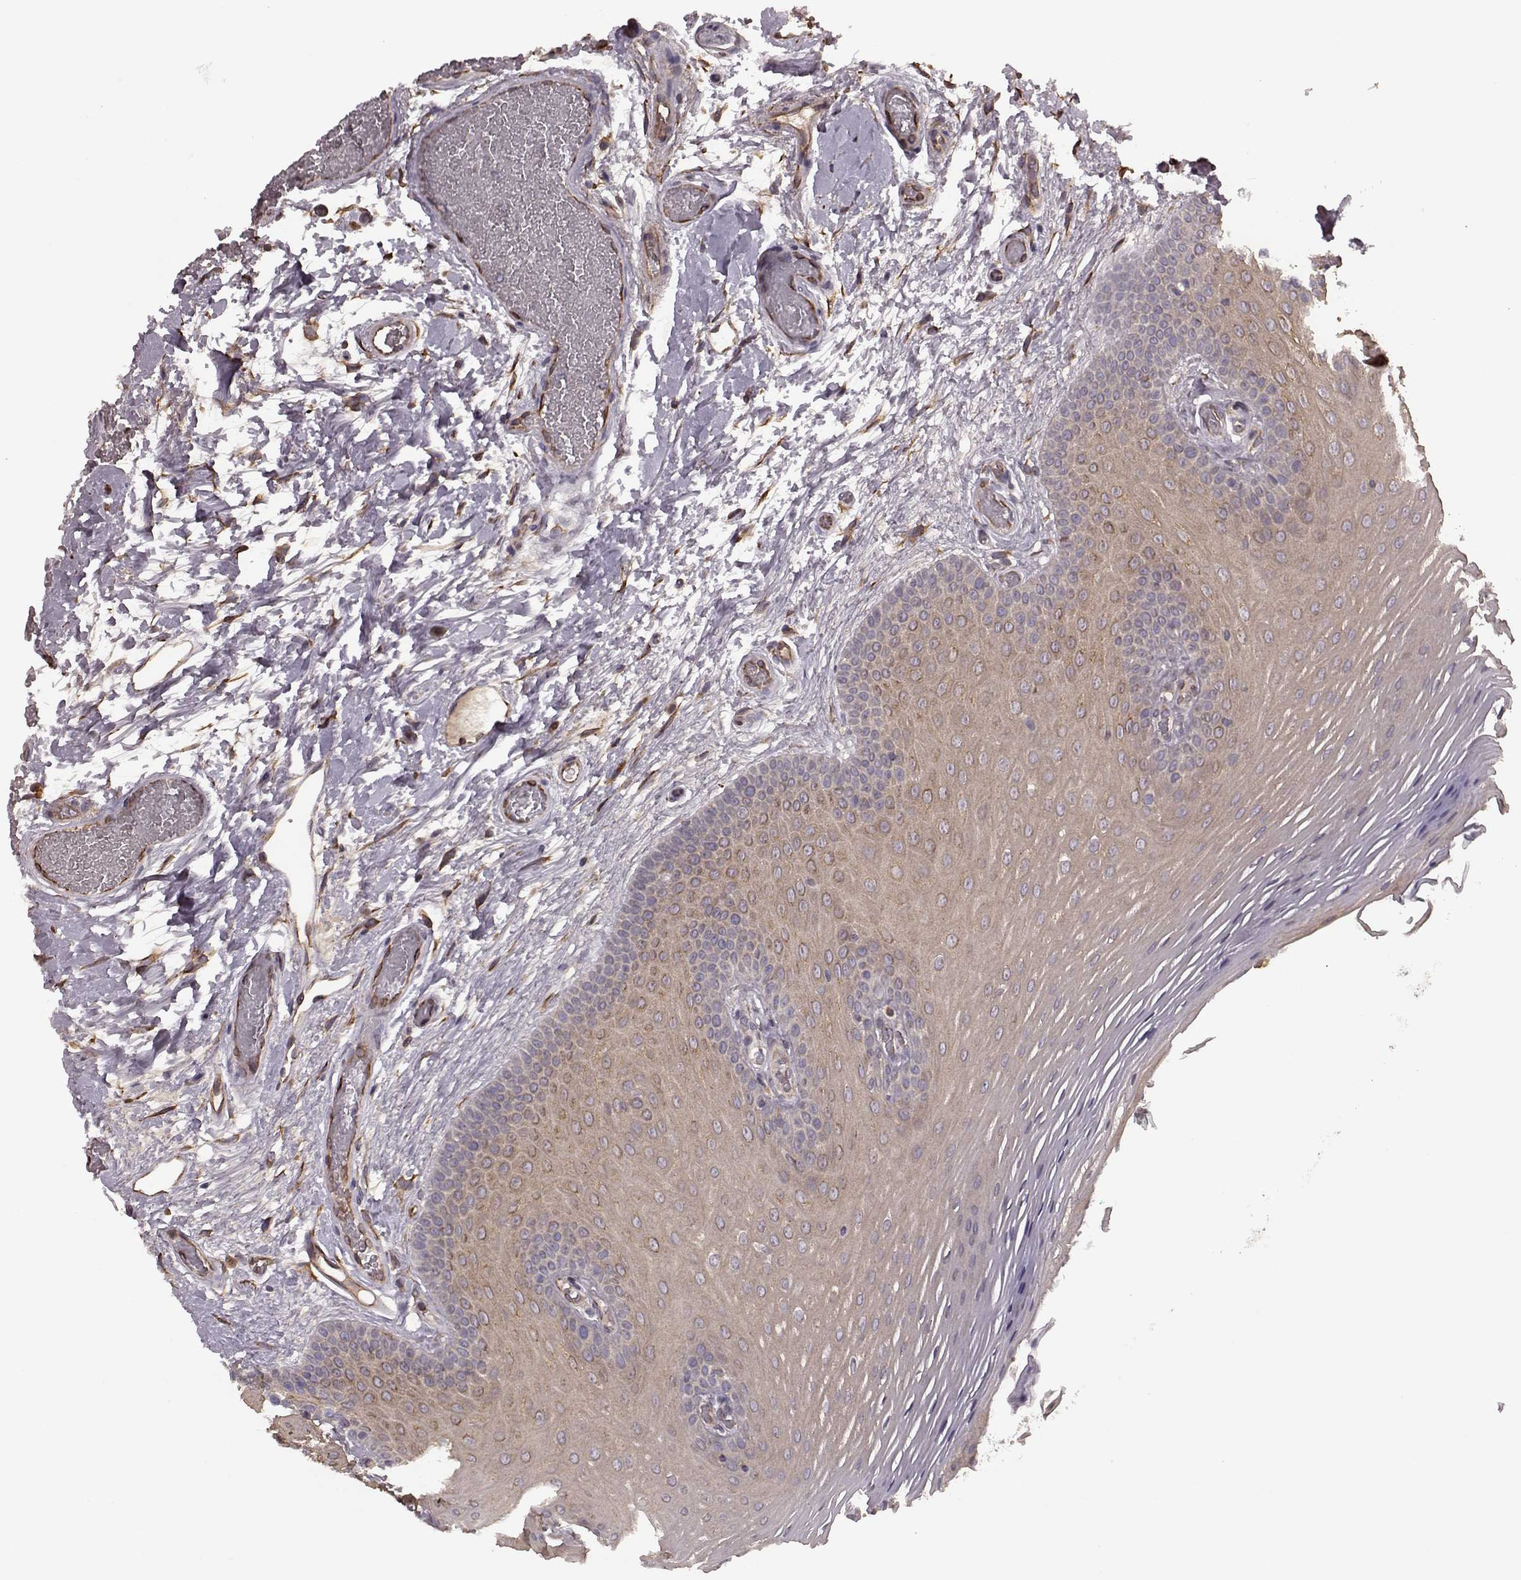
{"staining": {"intensity": "weak", "quantity": ">75%", "location": "cytoplasmic/membranous"}, "tissue": "oral mucosa", "cell_type": "Squamous epithelial cells", "image_type": "normal", "snomed": [{"axis": "morphology", "description": "Normal tissue, NOS"}, {"axis": "morphology", "description": "Squamous cell carcinoma, NOS"}, {"axis": "topography", "description": "Oral tissue"}, {"axis": "topography", "description": "Head-Neck"}], "caption": "Squamous epithelial cells display weak cytoplasmic/membranous staining in approximately >75% of cells in benign oral mucosa.", "gene": "NTF3", "patient": {"sex": "male", "age": 78}}